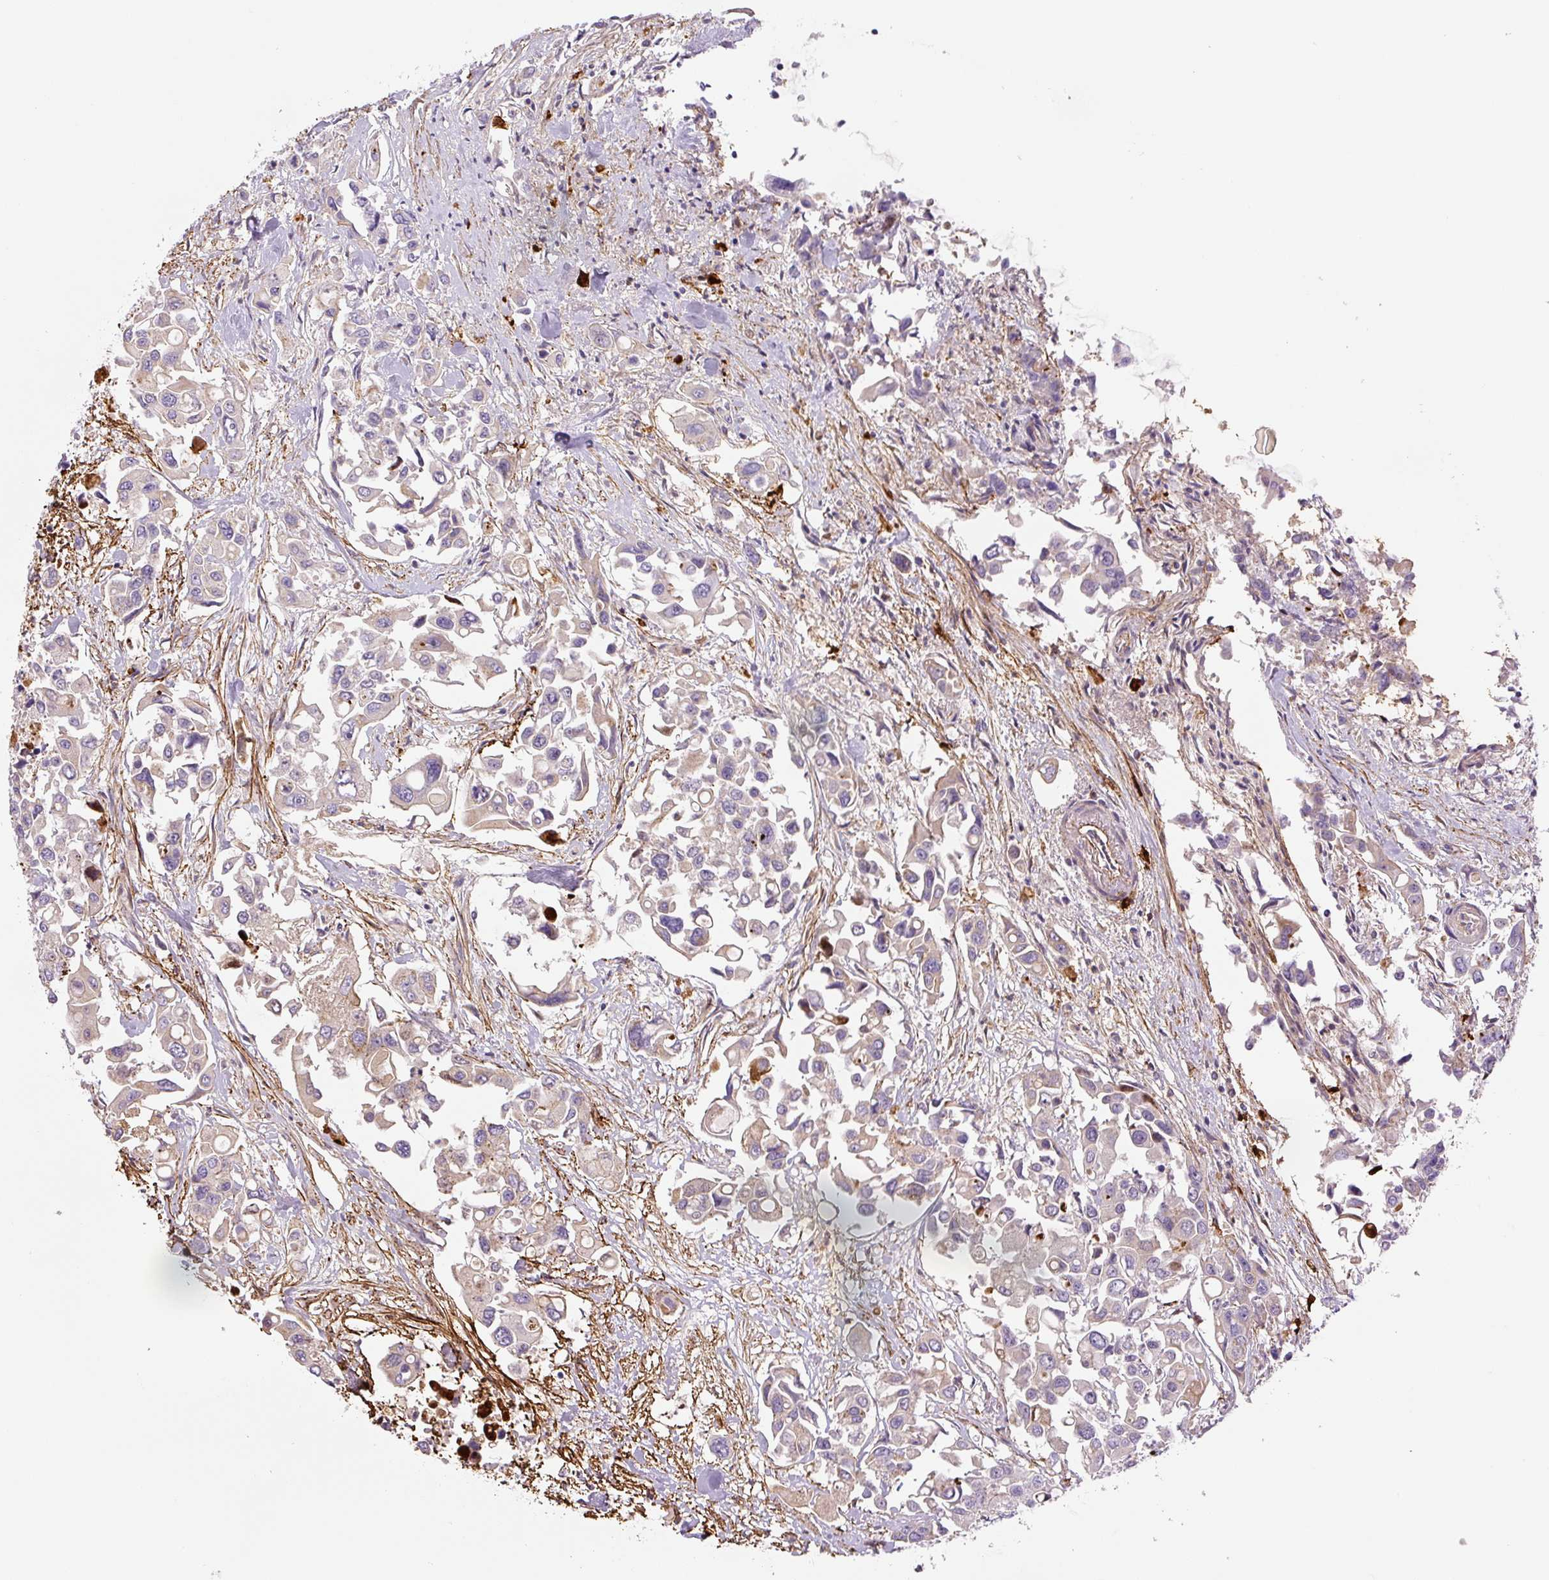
{"staining": {"intensity": "weak", "quantity": "<25%", "location": "cytoplasmic/membranous"}, "tissue": "colorectal cancer", "cell_type": "Tumor cells", "image_type": "cancer", "snomed": [{"axis": "morphology", "description": "Adenocarcinoma, NOS"}, {"axis": "topography", "description": "Colon"}], "caption": "Immunohistochemistry (IHC) histopathology image of neoplastic tissue: human colorectal adenocarcinoma stained with DAB (3,3'-diaminobenzidine) reveals no significant protein staining in tumor cells.", "gene": "CCNI2", "patient": {"sex": "male", "age": 77}}